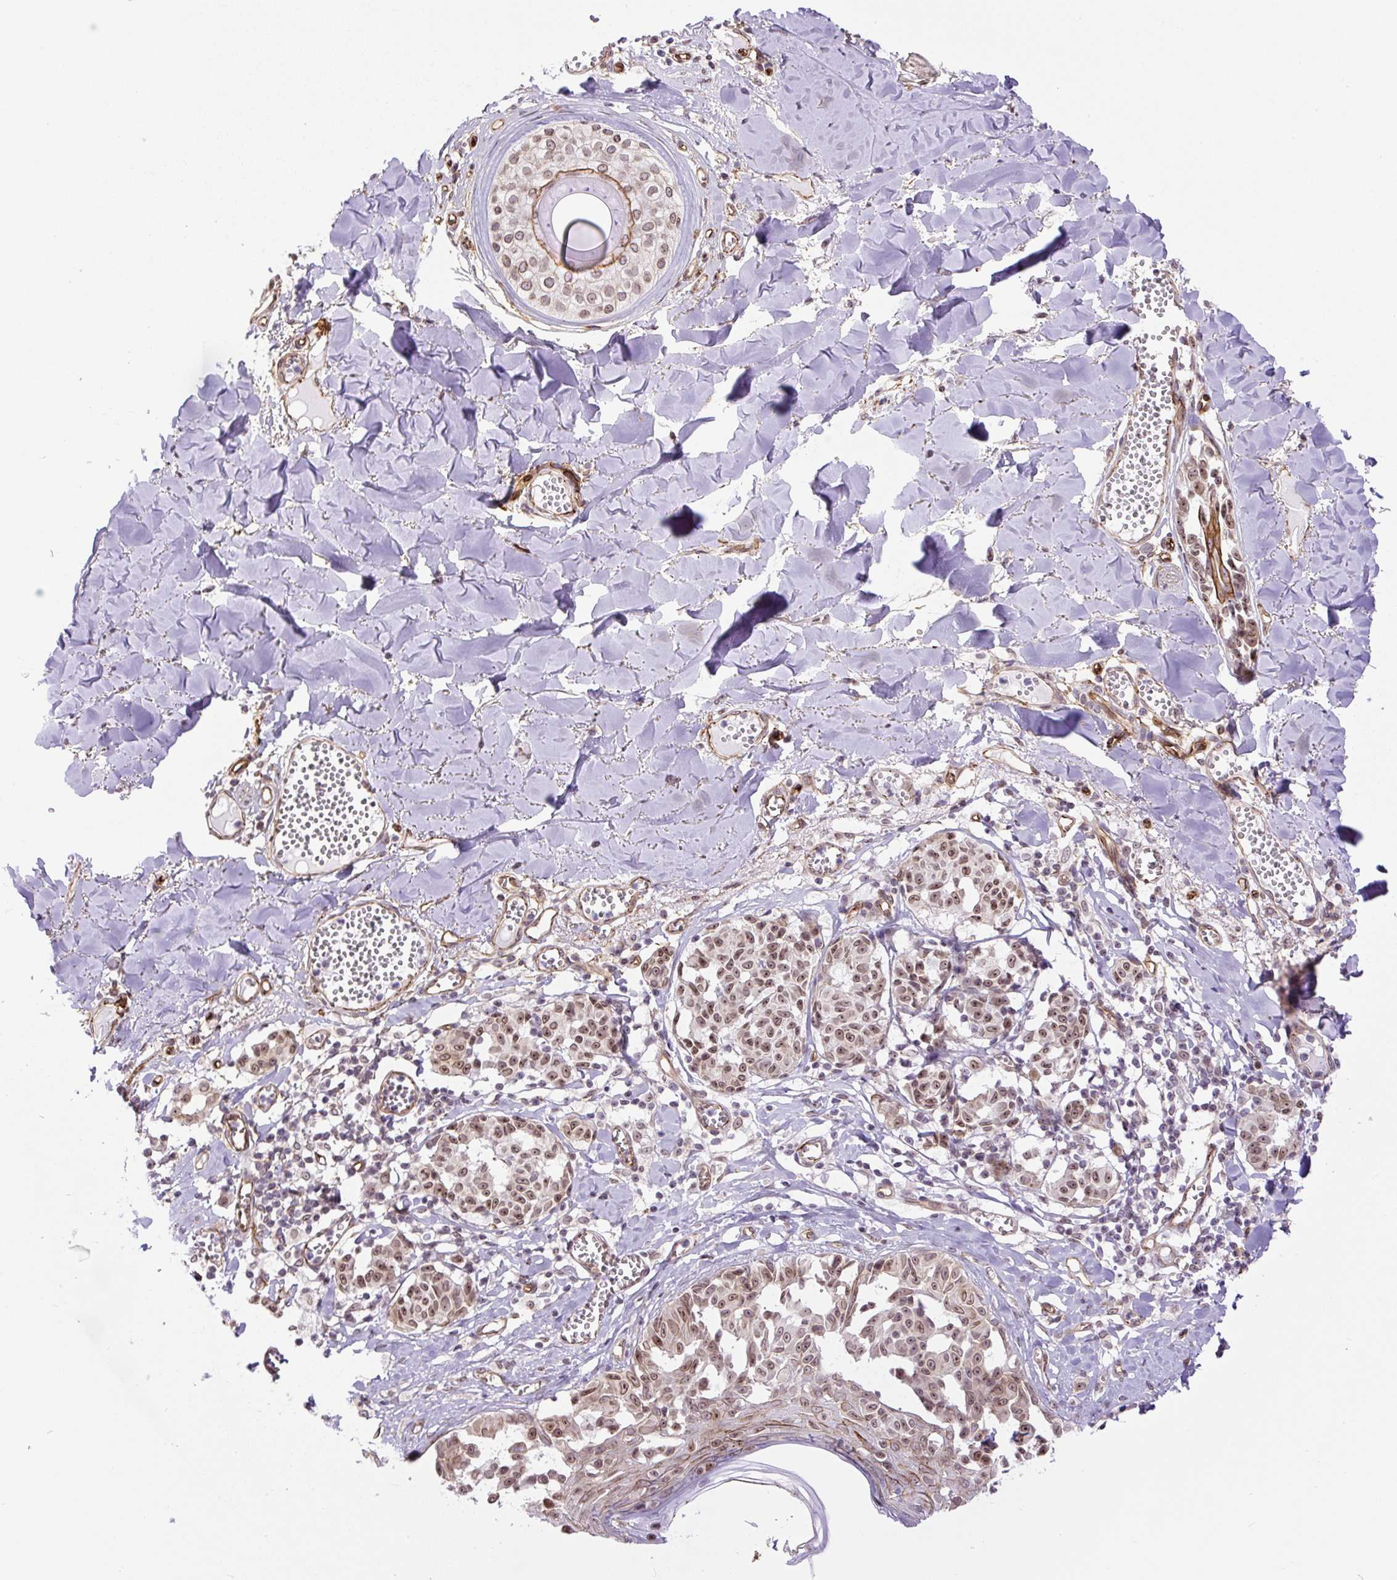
{"staining": {"intensity": "moderate", "quantity": ">75%", "location": "nuclear"}, "tissue": "melanoma", "cell_type": "Tumor cells", "image_type": "cancer", "snomed": [{"axis": "morphology", "description": "Malignant melanoma, NOS"}, {"axis": "topography", "description": "Skin"}], "caption": "Tumor cells show moderate nuclear expression in approximately >75% of cells in malignant melanoma. The protein is stained brown, and the nuclei are stained in blue (DAB IHC with brightfield microscopy, high magnification).", "gene": "MYO5C", "patient": {"sex": "female", "age": 43}}